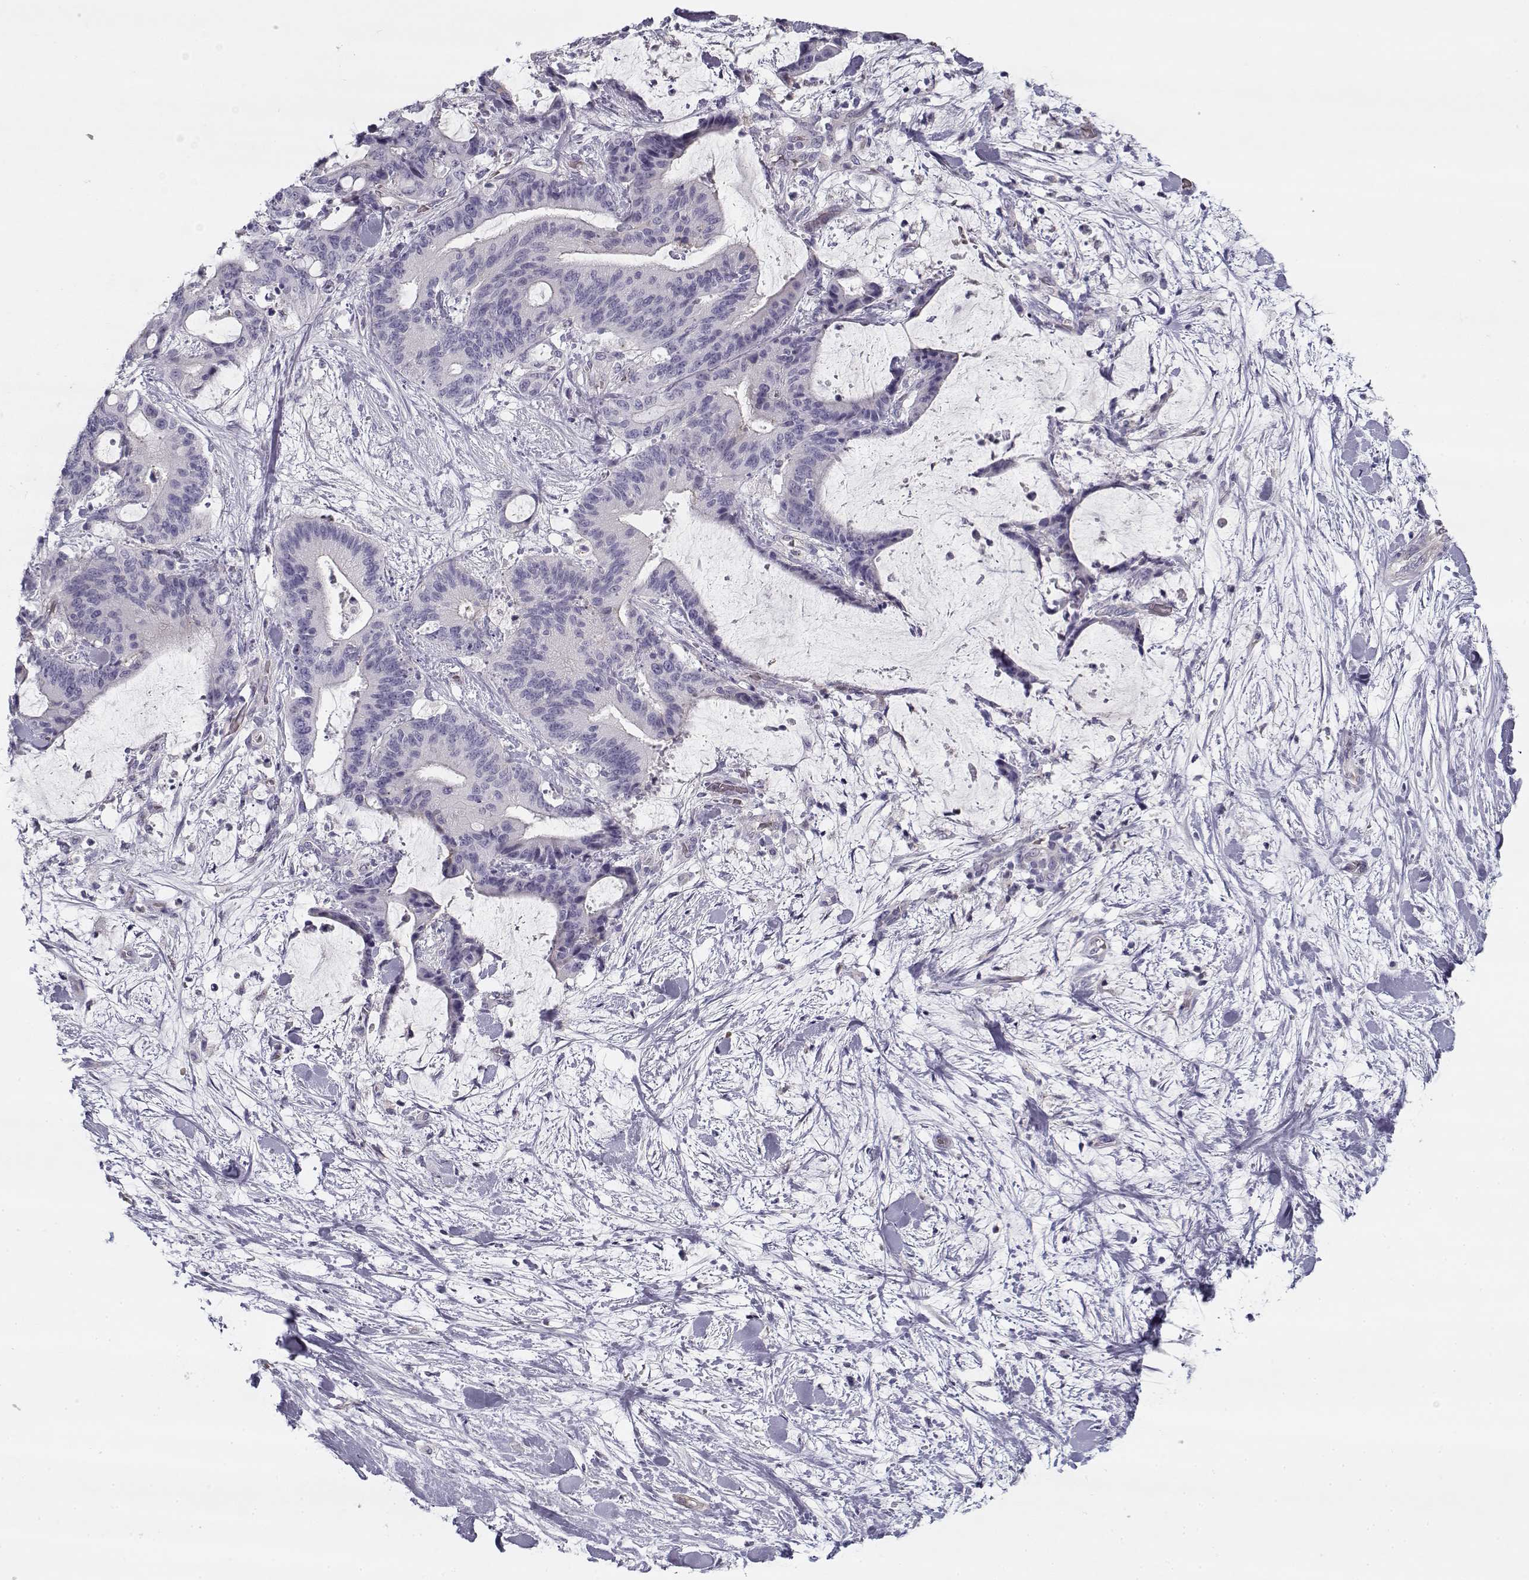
{"staining": {"intensity": "negative", "quantity": "none", "location": "none"}, "tissue": "liver cancer", "cell_type": "Tumor cells", "image_type": "cancer", "snomed": [{"axis": "morphology", "description": "Cholangiocarcinoma"}, {"axis": "topography", "description": "Liver"}], "caption": "Liver cholangiocarcinoma stained for a protein using immunohistochemistry (IHC) reveals no positivity tumor cells.", "gene": "MYO1A", "patient": {"sex": "female", "age": 73}}